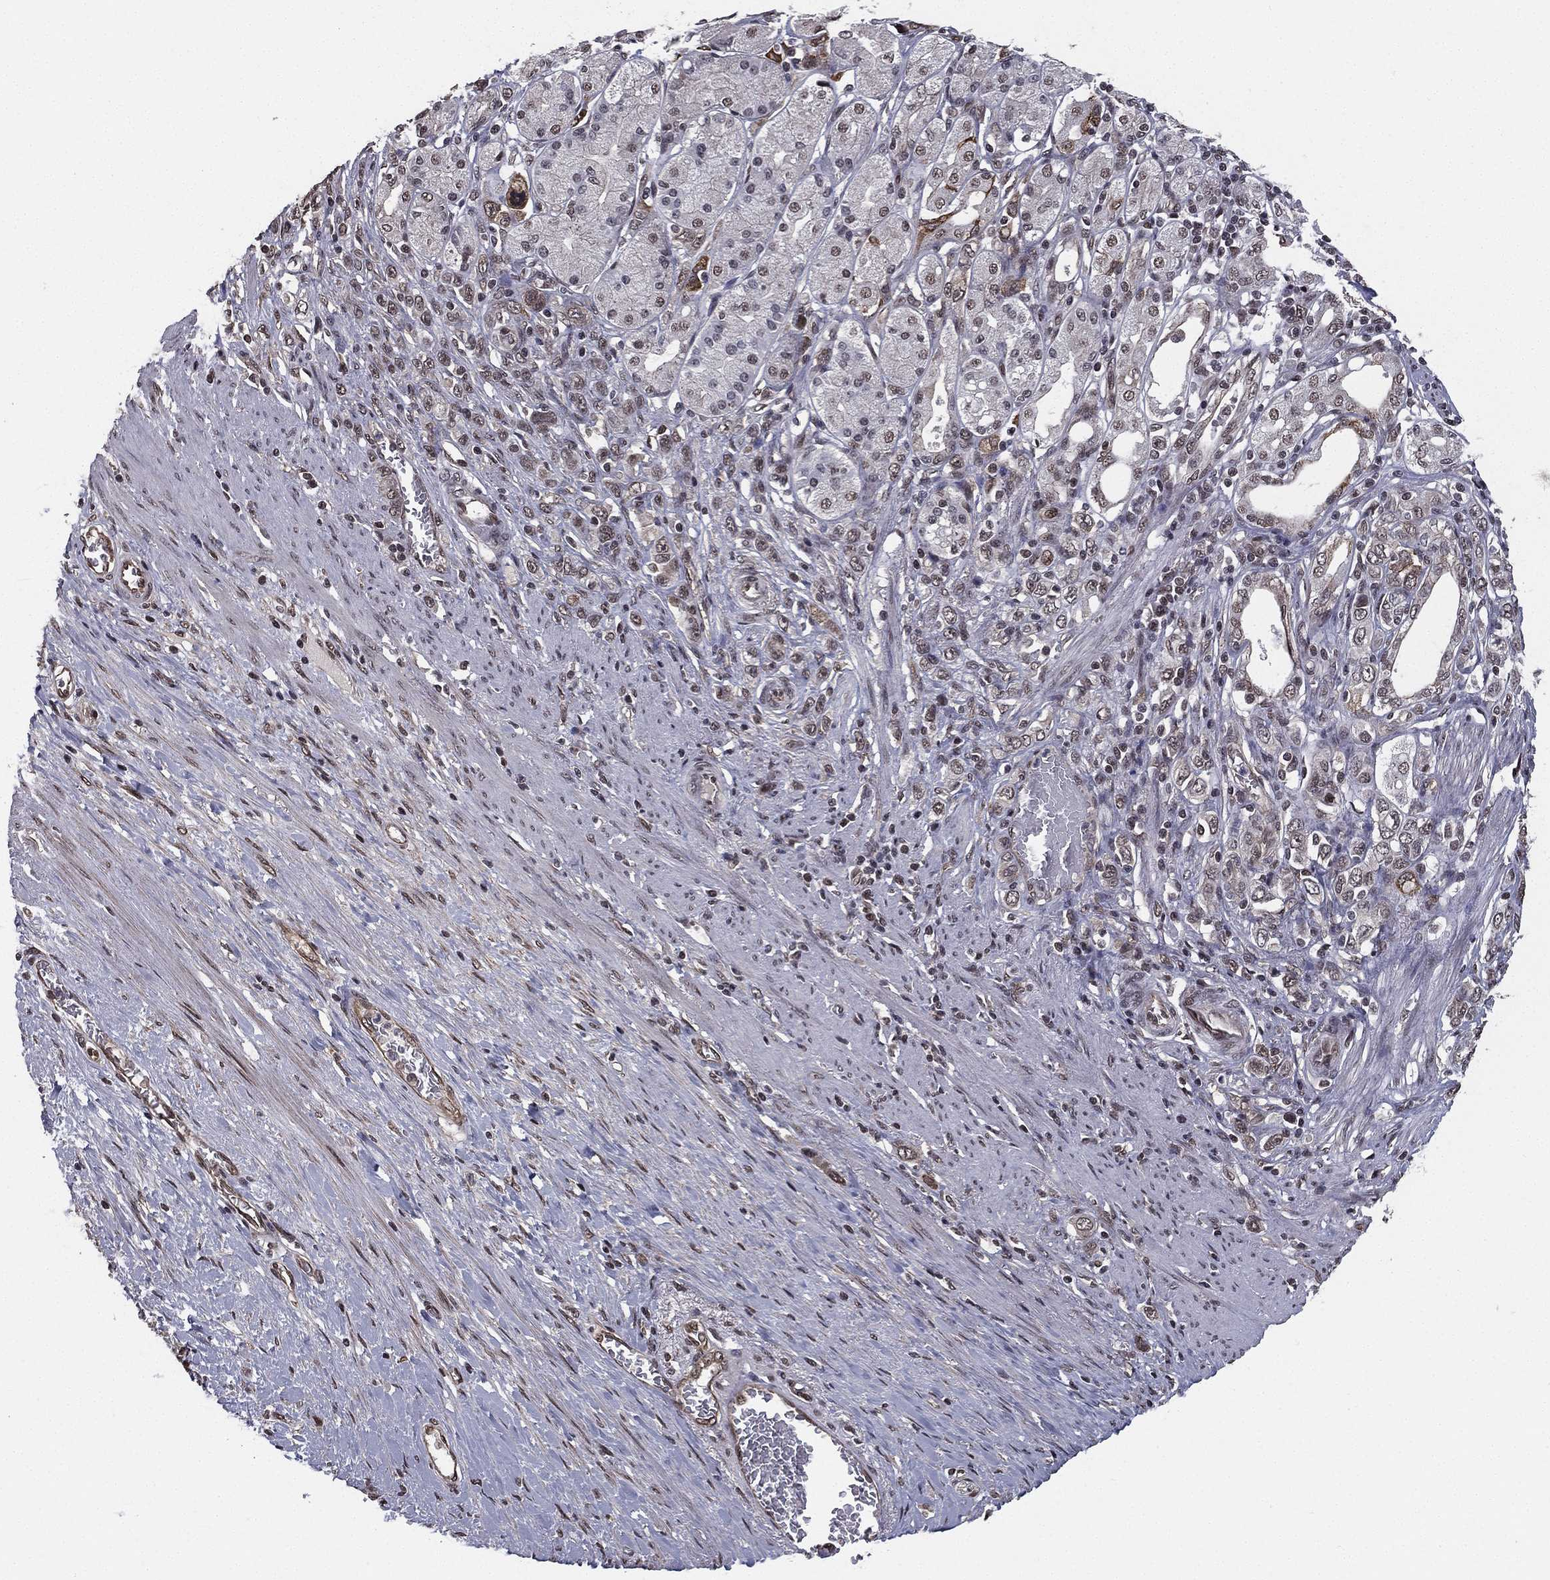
{"staining": {"intensity": "moderate", "quantity": "<25%", "location": "cytoplasmic/membranous"}, "tissue": "stomach cancer", "cell_type": "Tumor cells", "image_type": "cancer", "snomed": [{"axis": "morphology", "description": "Normal tissue, NOS"}, {"axis": "morphology", "description": "Adenocarcinoma, NOS"}, {"axis": "morphology", "description": "Adenocarcinoma, High grade"}, {"axis": "topography", "description": "Stomach, upper"}, {"axis": "topography", "description": "Stomach"}], "caption": "Moderate cytoplasmic/membranous staining for a protein is identified in approximately <25% of tumor cells of stomach cancer (adenocarcinoma) using immunohistochemistry (IHC).", "gene": "RARB", "patient": {"sex": "female", "age": 65}}